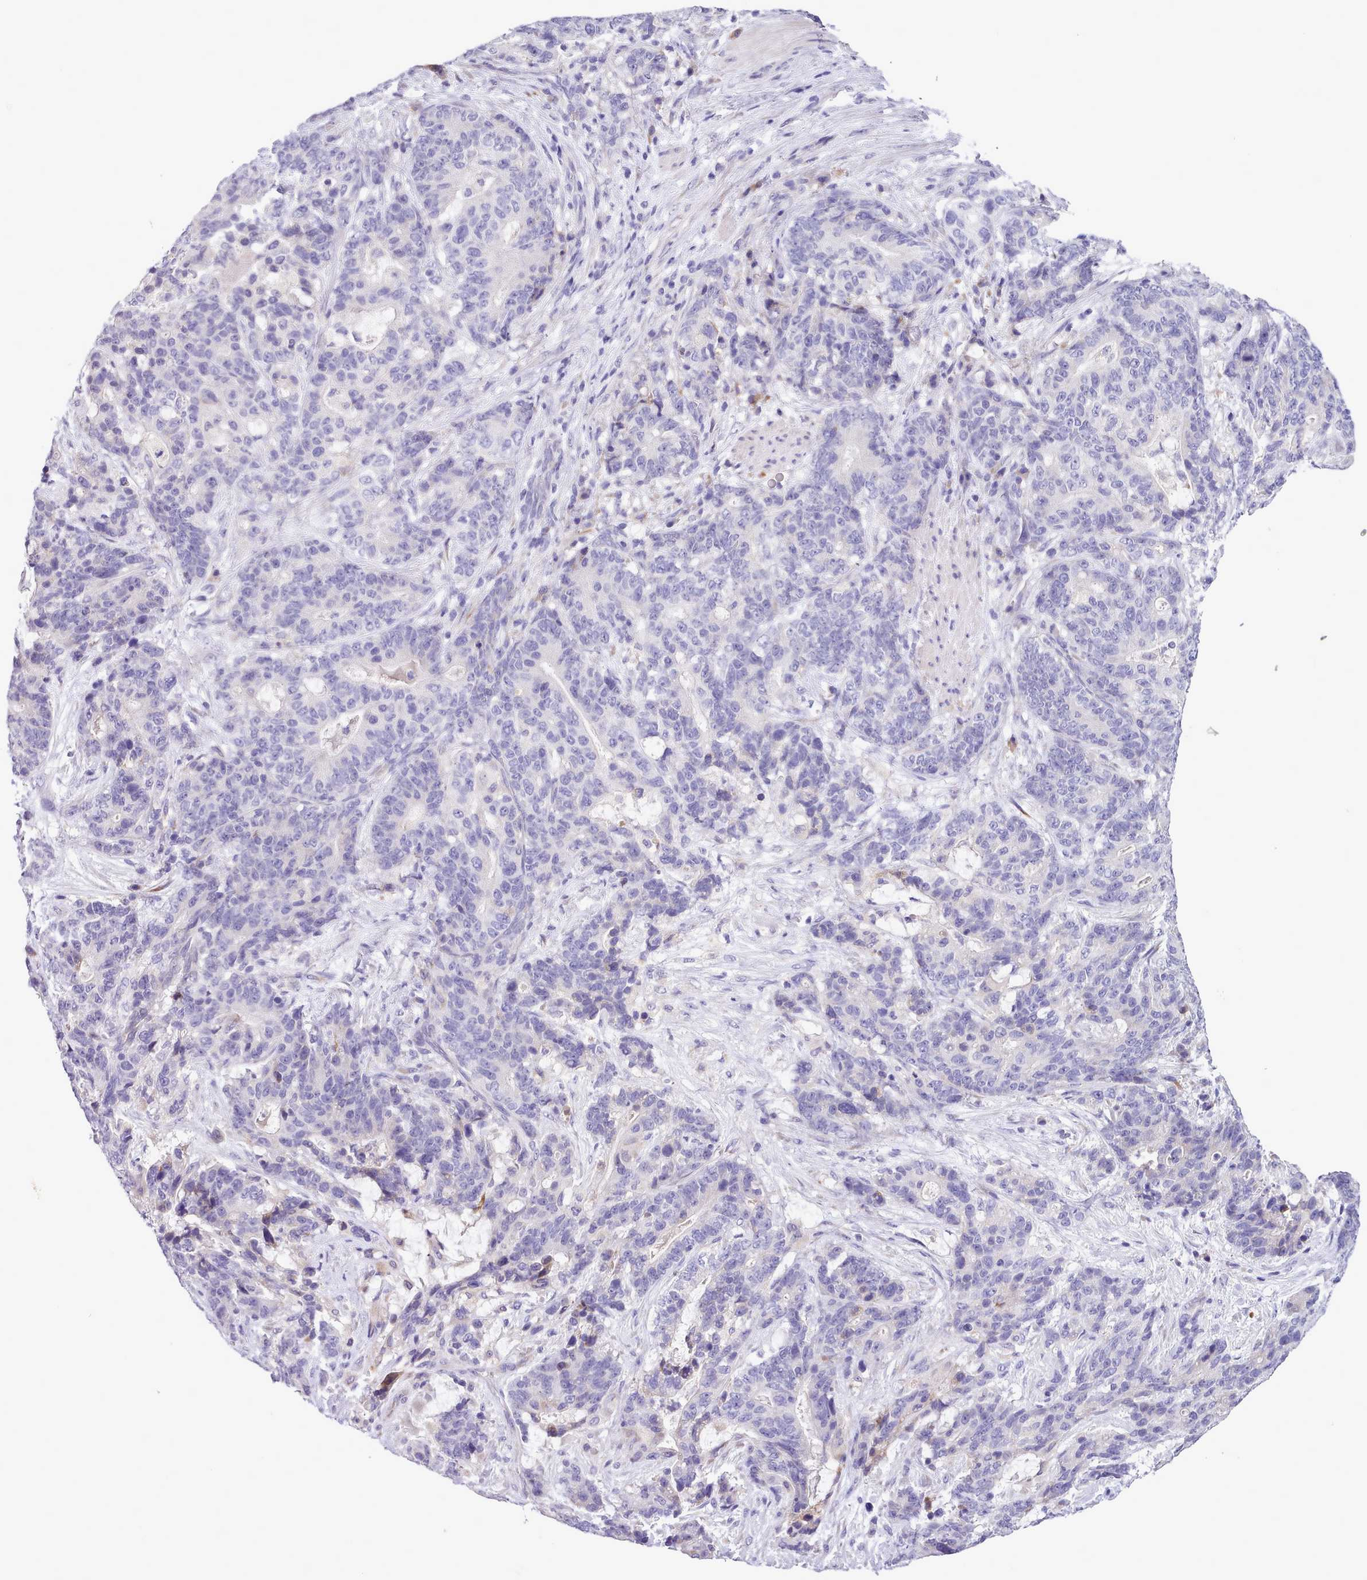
{"staining": {"intensity": "negative", "quantity": "none", "location": "none"}, "tissue": "stomach cancer", "cell_type": "Tumor cells", "image_type": "cancer", "snomed": [{"axis": "morphology", "description": "Normal tissue, NOS"}, {"axis": "morphology", "description": "Adenocarcinoma, NOS"}, {"axis": "topography", "description": "Stomach"}], "caption": "An image of stomach adenocarcinoma stained for a protein shows no brown staining in tumor cells.", "gene": "FAM83E", "patient": {"sex": "female", "age": 64}}